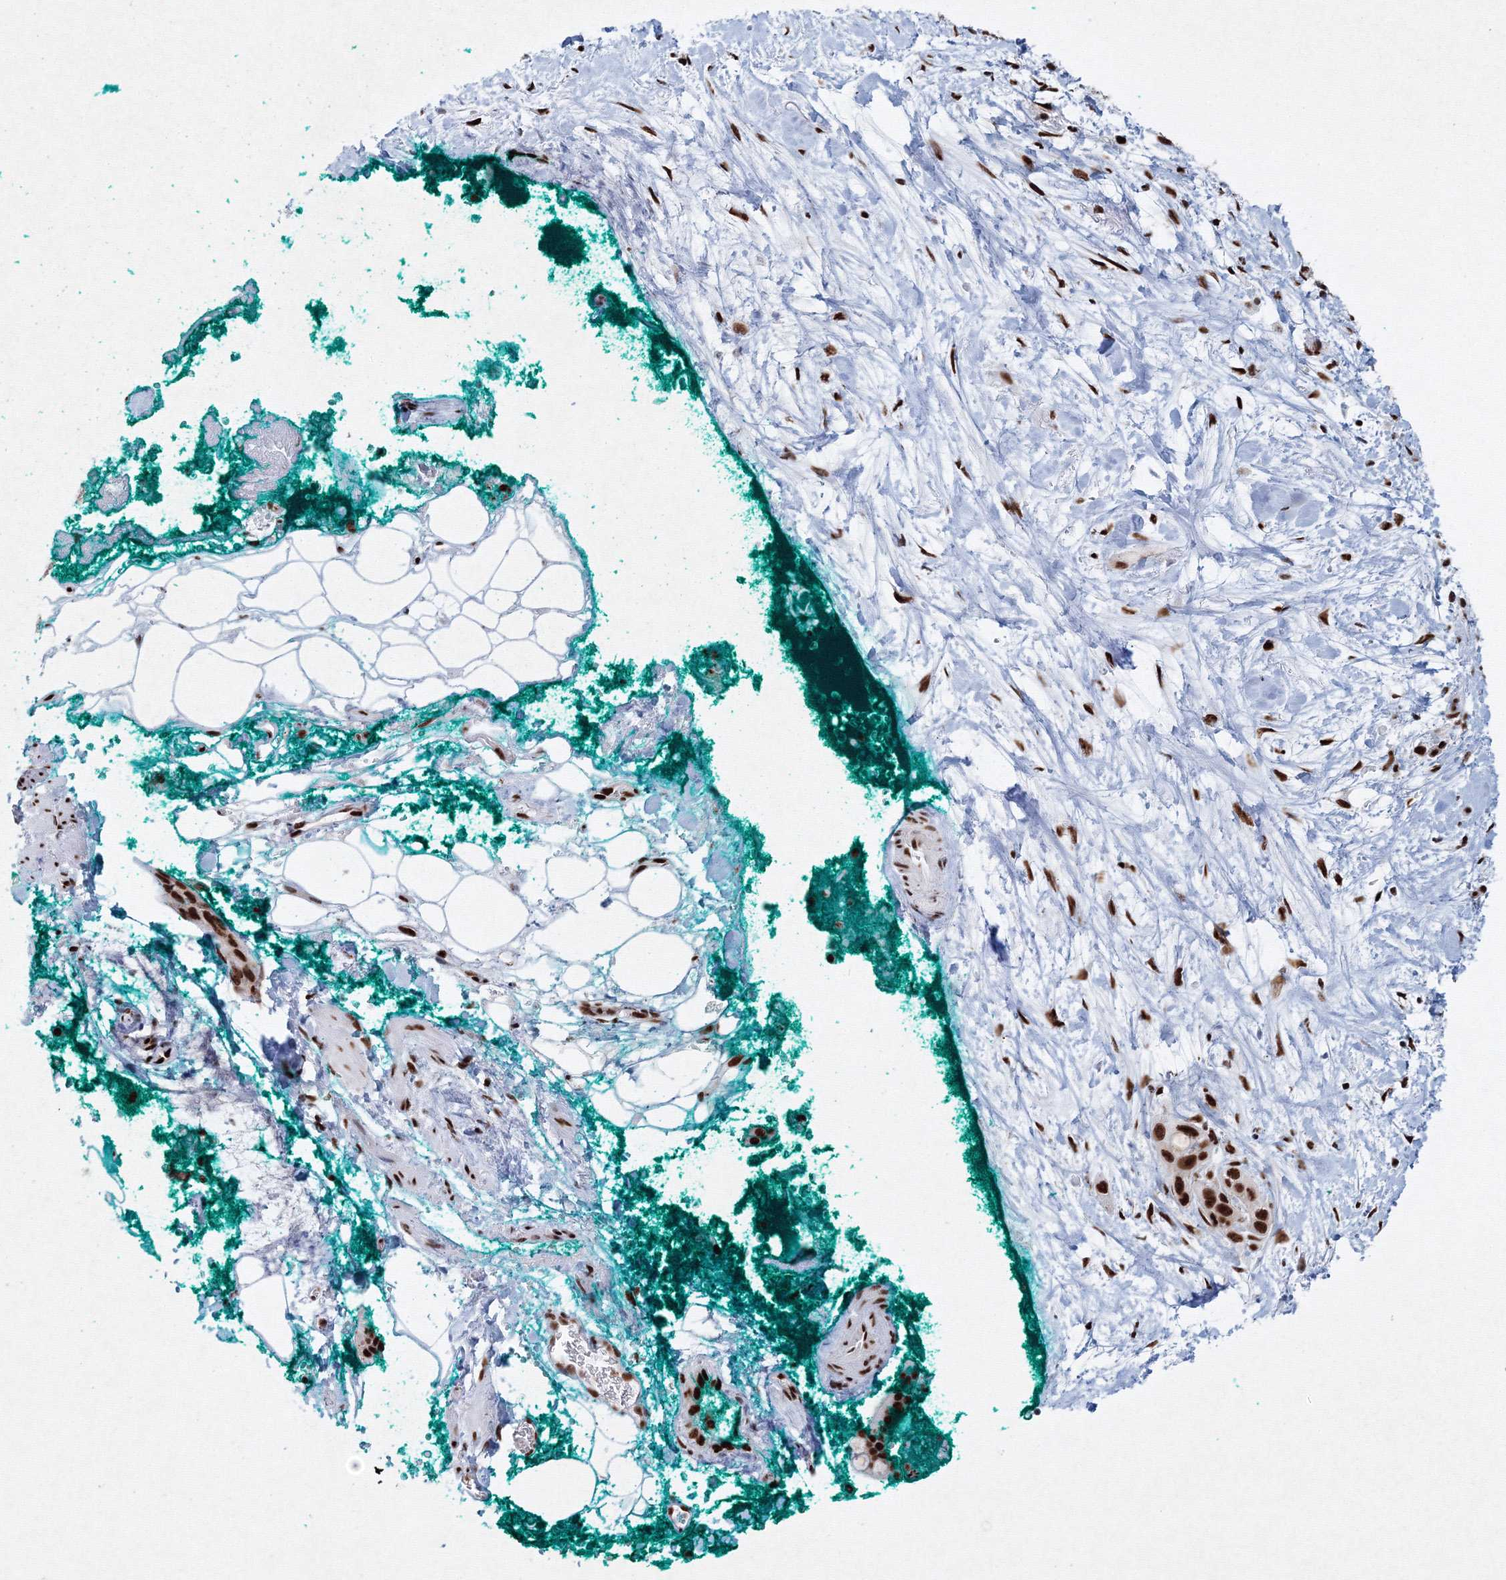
{"staining": {"intensity": "strong", "quantity": ">75%", "location": "nuclear"}, "tissue": "pancreatic cancer", "cell_type": "Tumor cells", "image_type": "cancer", "snomed": [{"axis": "morphology", "description": "Adenocarcinoma, NOS"}, {"axis": "topography", "description": "Pancreas"}], "caption": "Pancreatic adenocarcinoma was stained to show a protein in brown. There is high levels of strong nuclear staining in about >75% of tumor cells. The protein is shown in brown color, while the nuclei are stained blue.", "gene": "SNRPC", "patient": {"sex": "female", "age": 72}}